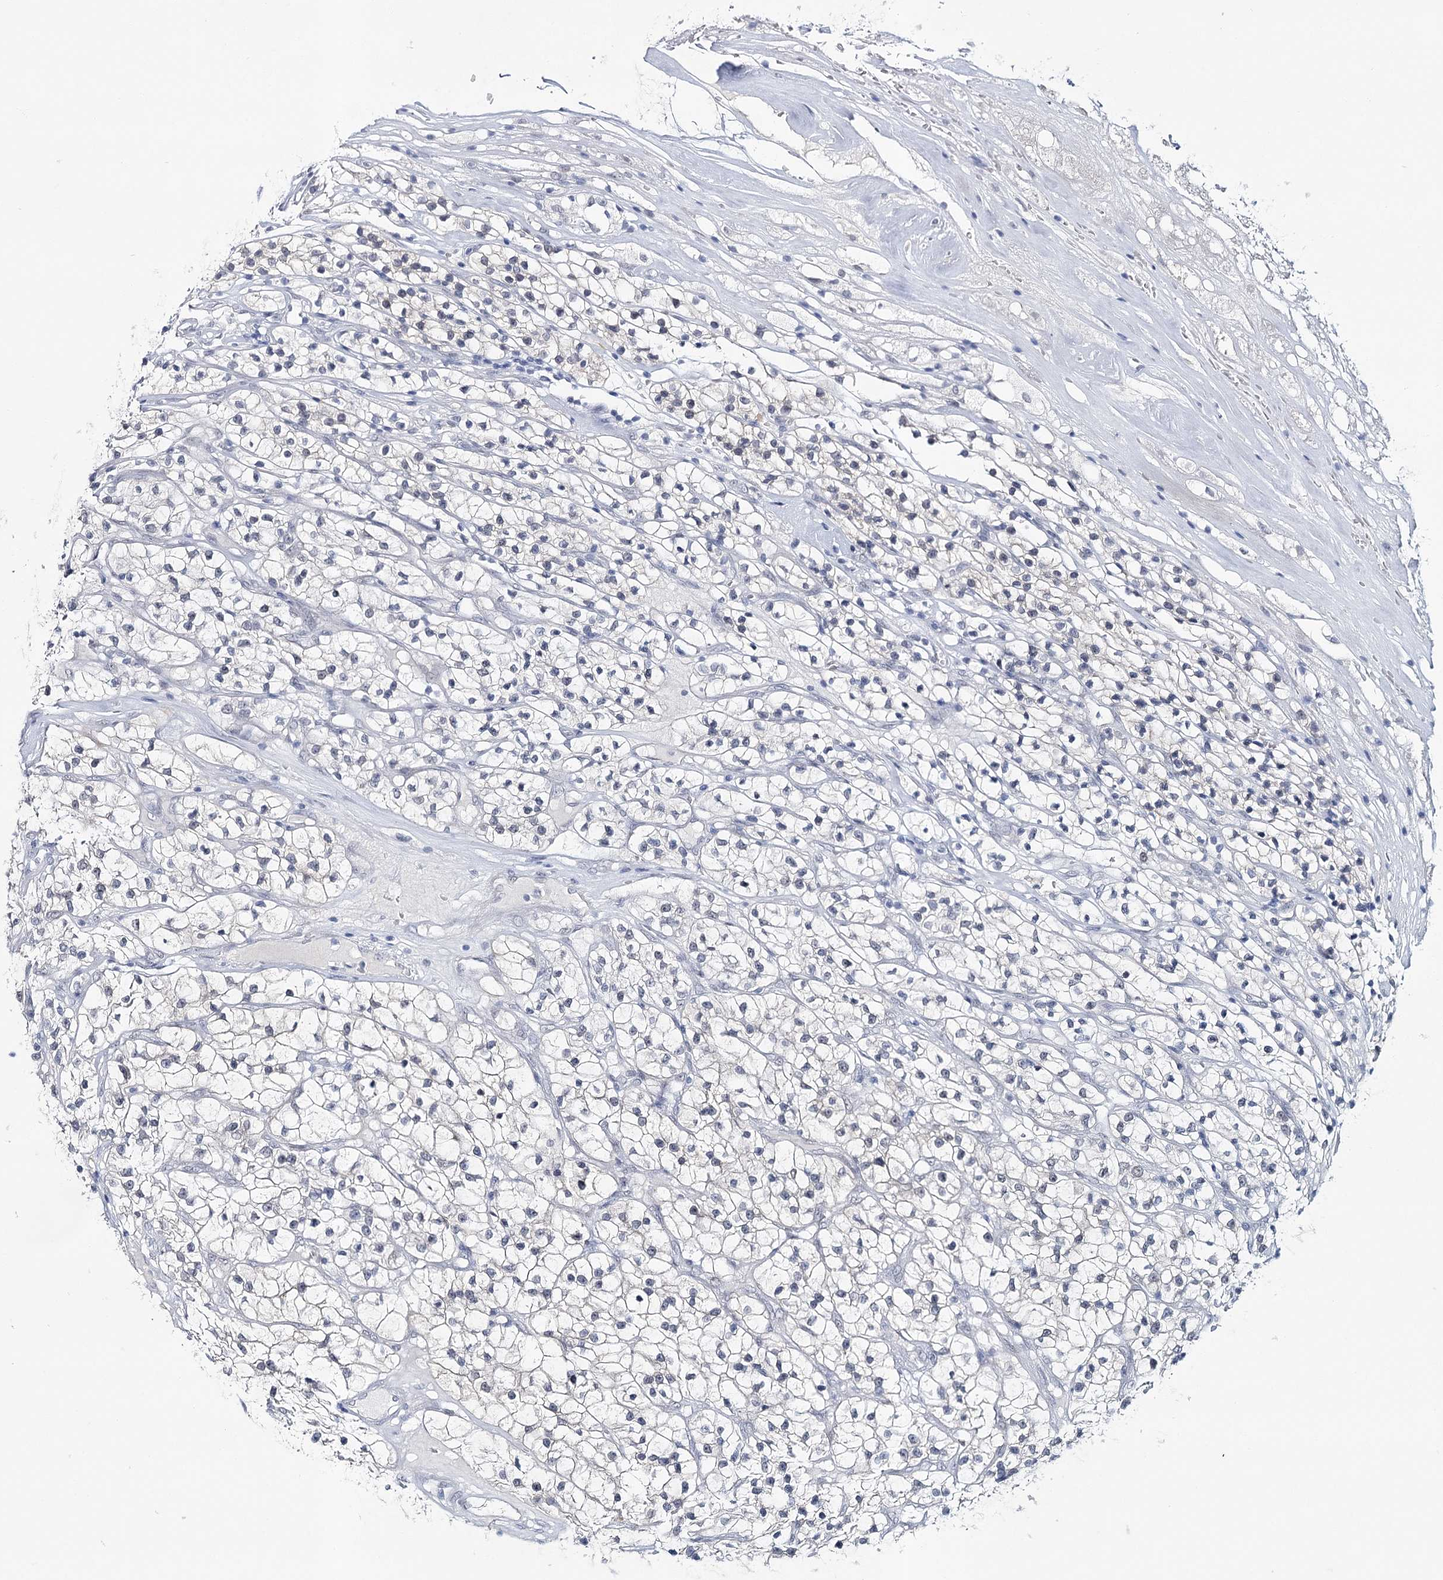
{"staining": {"intensity": "negative", "quantity": "none", "location": "none"}, "tissue": "renal cancer", "cell_type": "Tumor cells", "image_type": "cancer", "snomed": [{"axis": "morphology", "description": "Adenocarcinoma, NOS"}, {"axis": "topography", "description": "Kidney"}], "caption": "Histopathology image shows no protein staining in tumor cells of adenocarcinoma (renal) tissue. The staining was performed using DAB to visualize the protein expression in brown, while the nuclei were stained in blue with hematoxylin (Magnification: 20x).", "gene": "ZC3H8", "patient": {"sex": "female", "age": 57}}